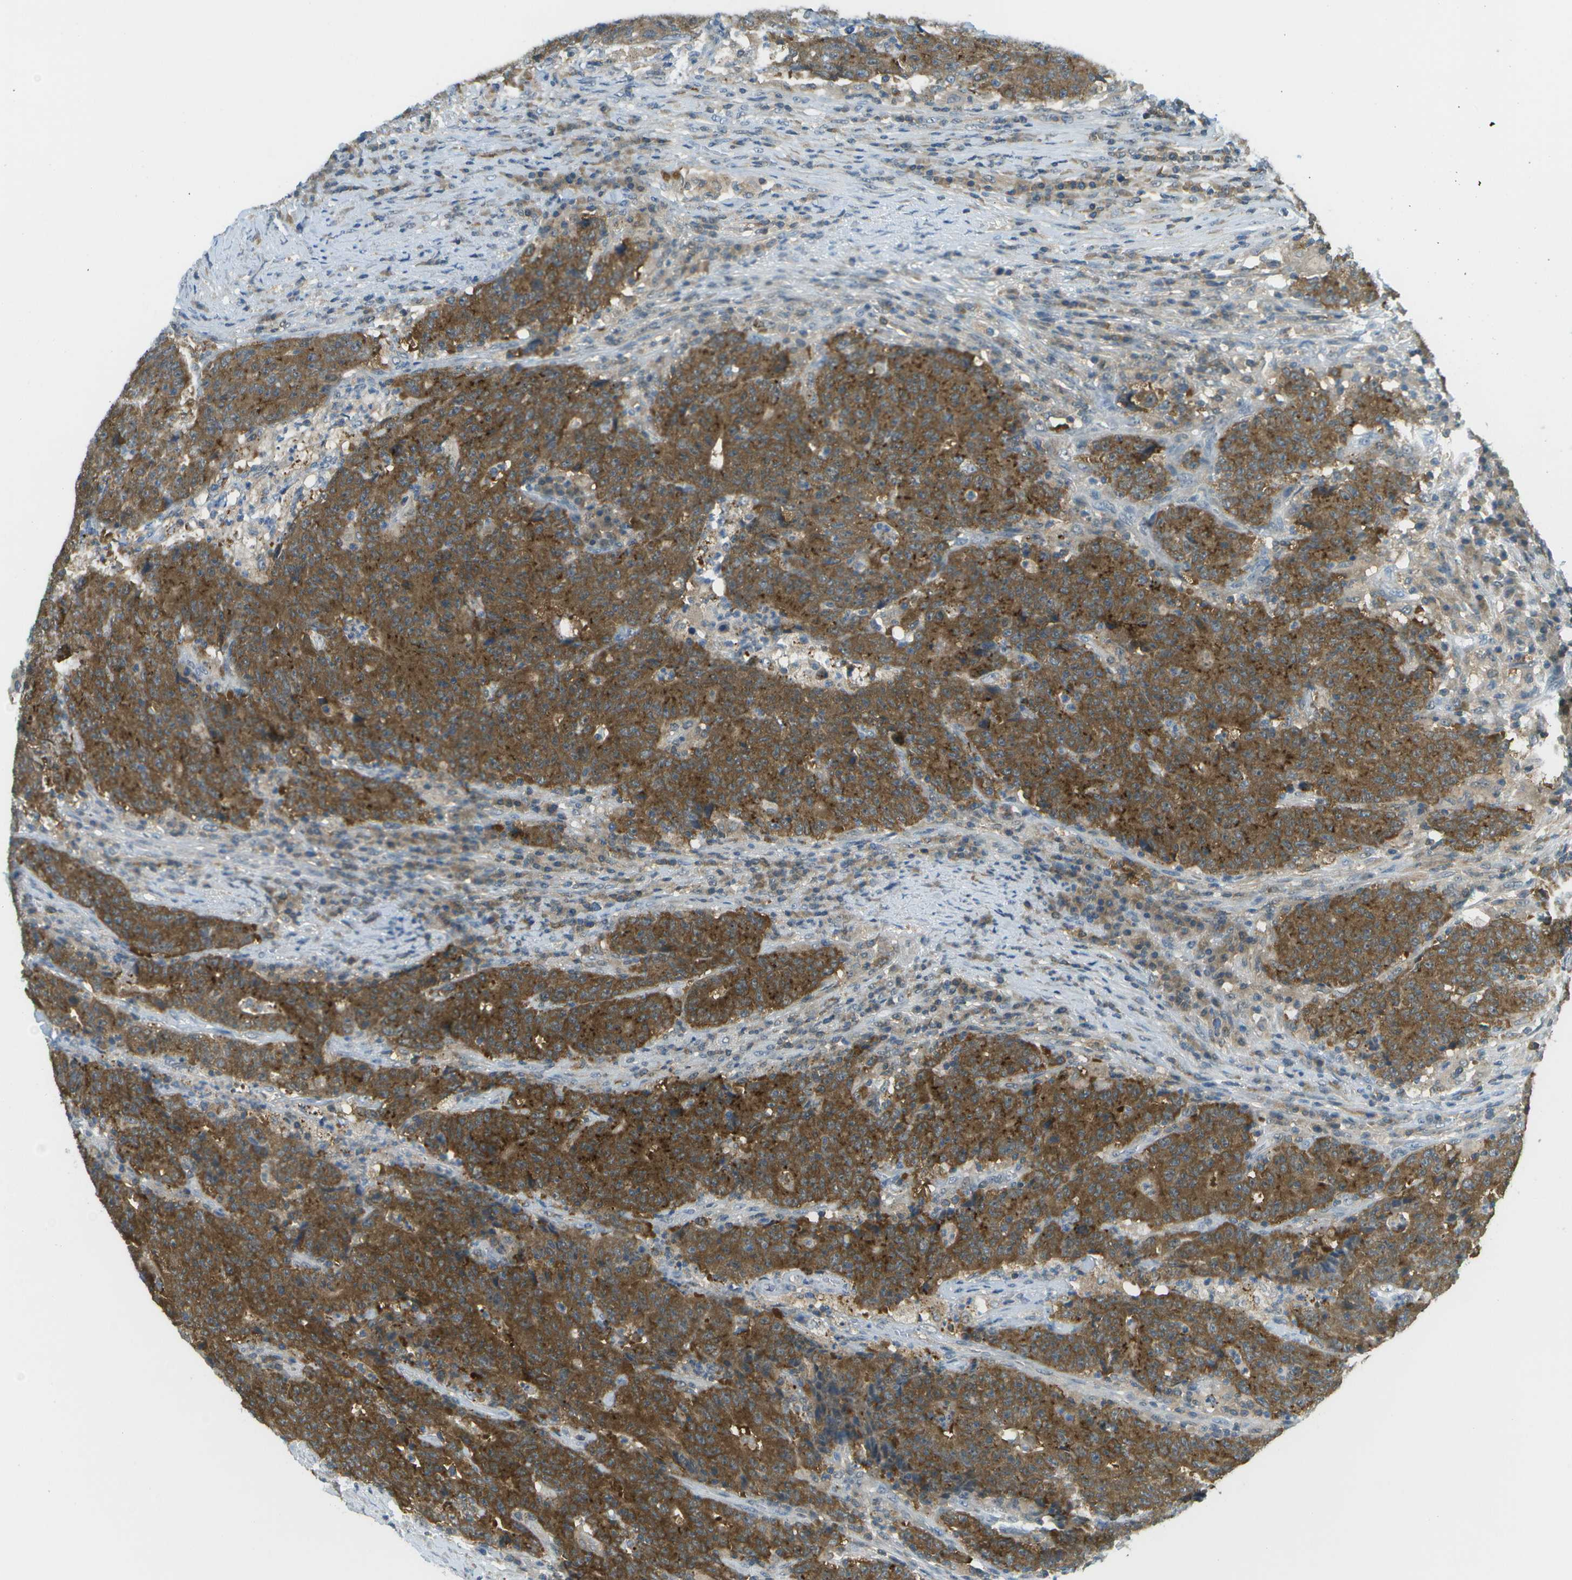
{"staining": {"intensity": "moderate", "quantity": ">75%", "location": "cytoplasmic/membranous"}, "tissue": "colorectal cancer", "cell_type": "Tumor cells", "image_type": "cancer", "snomed": [{"axis": "morphology", "description": "Normal tissue, NOS"}, {"axis": "morphology", "description": "Adenocarcinoma, NOS"}, {"axis": "topography", "description": "Colon"}], "caption": "DAB (3,3'-diaminobenzidine) immunohistochemical staining of adenocarcinoma (colorectal) displays moderate cytoplasmic/membranous protein positivity in about >75% of tumor cells. (IHC, brightfield microscopy, high magnification).", "gene": "CDH23", "patient": {"sex": "female", "age": 75}}